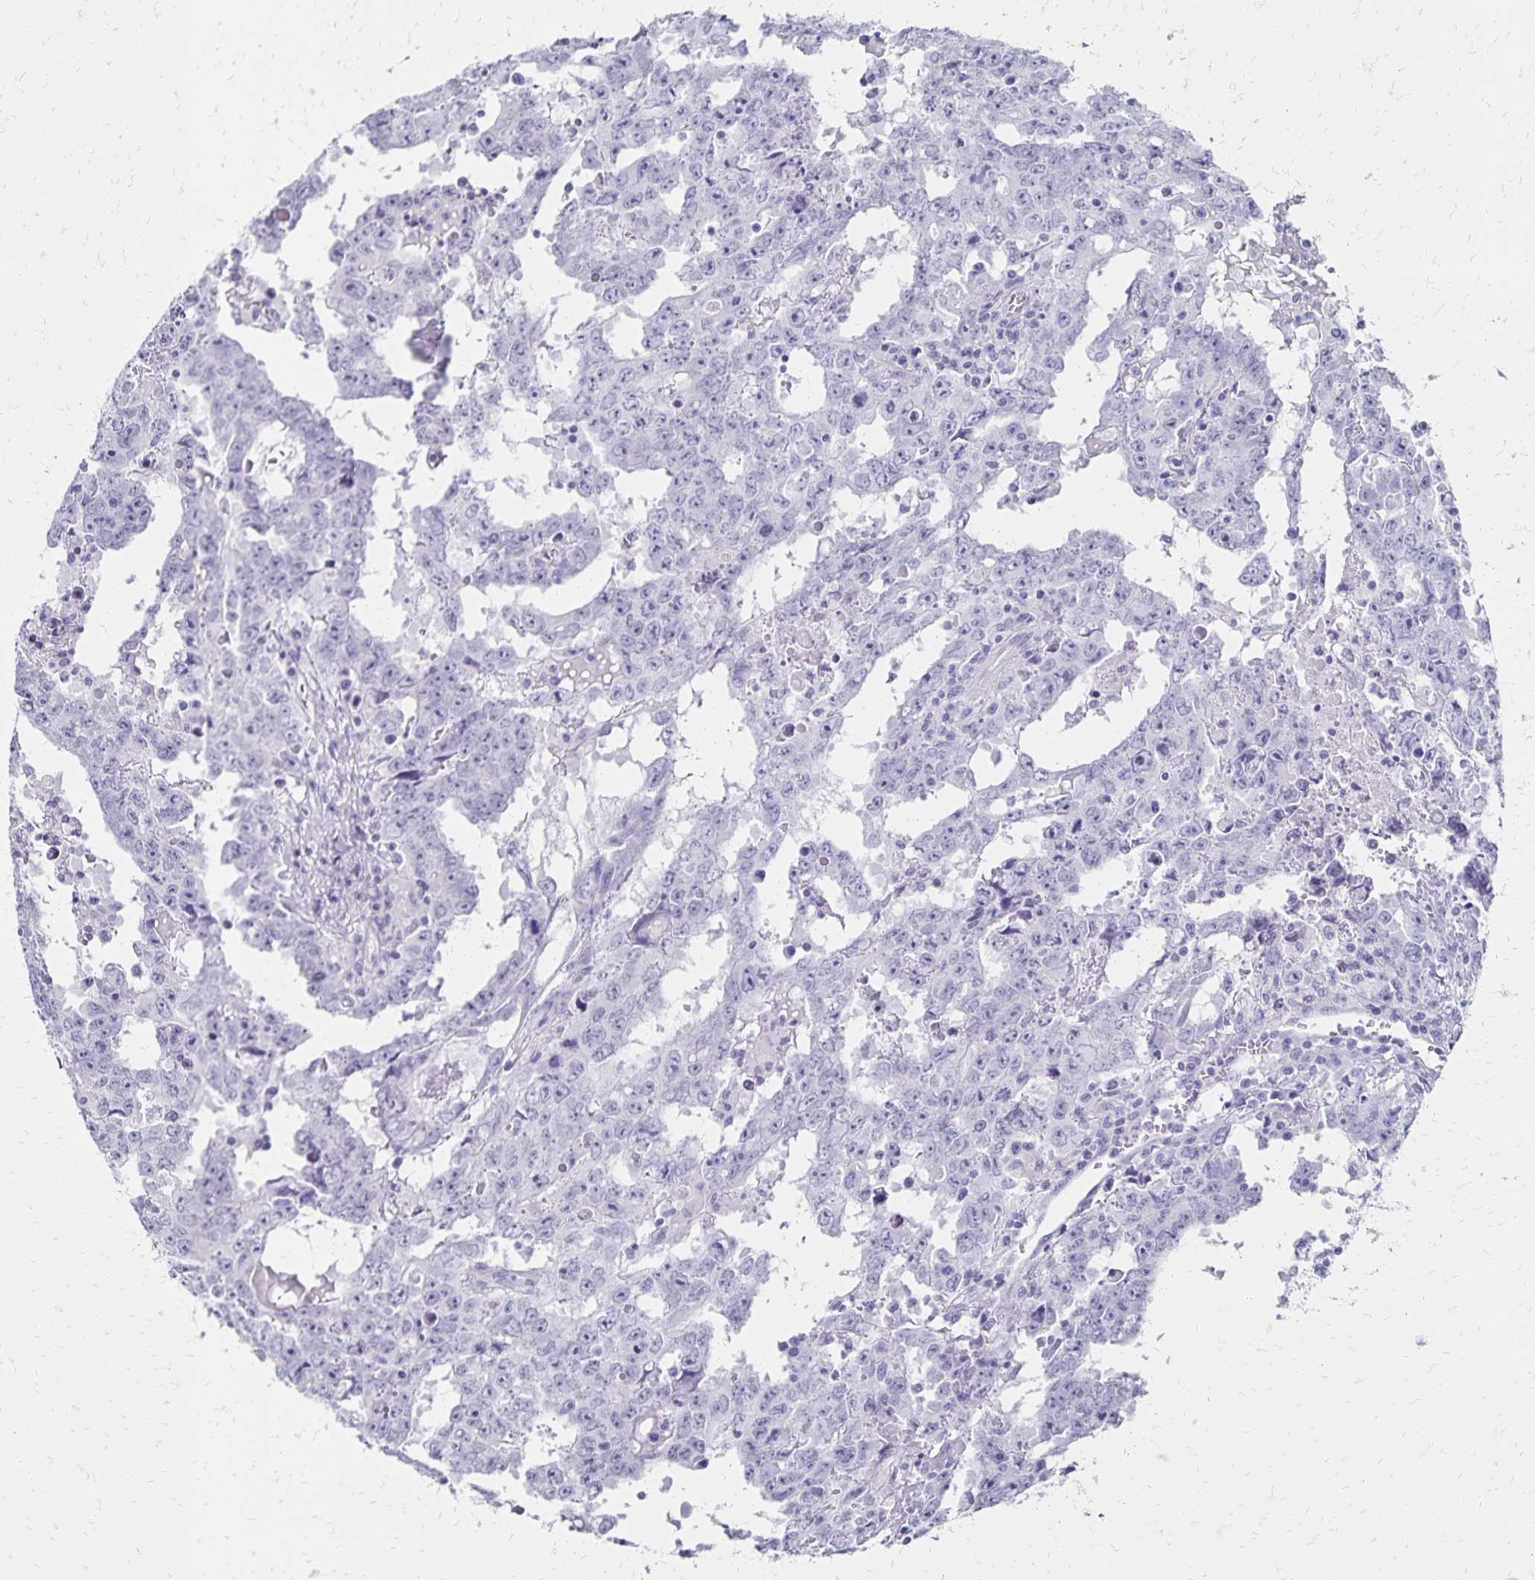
{"staining": {"intensity": "negative", "quantity": "none", "location": "none"}, "tissue": "testis cancer", "cell_type": "Tumor cells", "image_type": "cancer", "snomed": [{"axis": "morphology", "description": "Carcinoma, Embryonal, NOS"}, {"axis": "topography", "description": "Testis"}], "caption": "Human testis cancer stained for a protein using immunohistochemistry (IHC) exhibits no staining in tumor cells.", "gene": "GIP", "patient": {"sex": "male", "age": 22}}